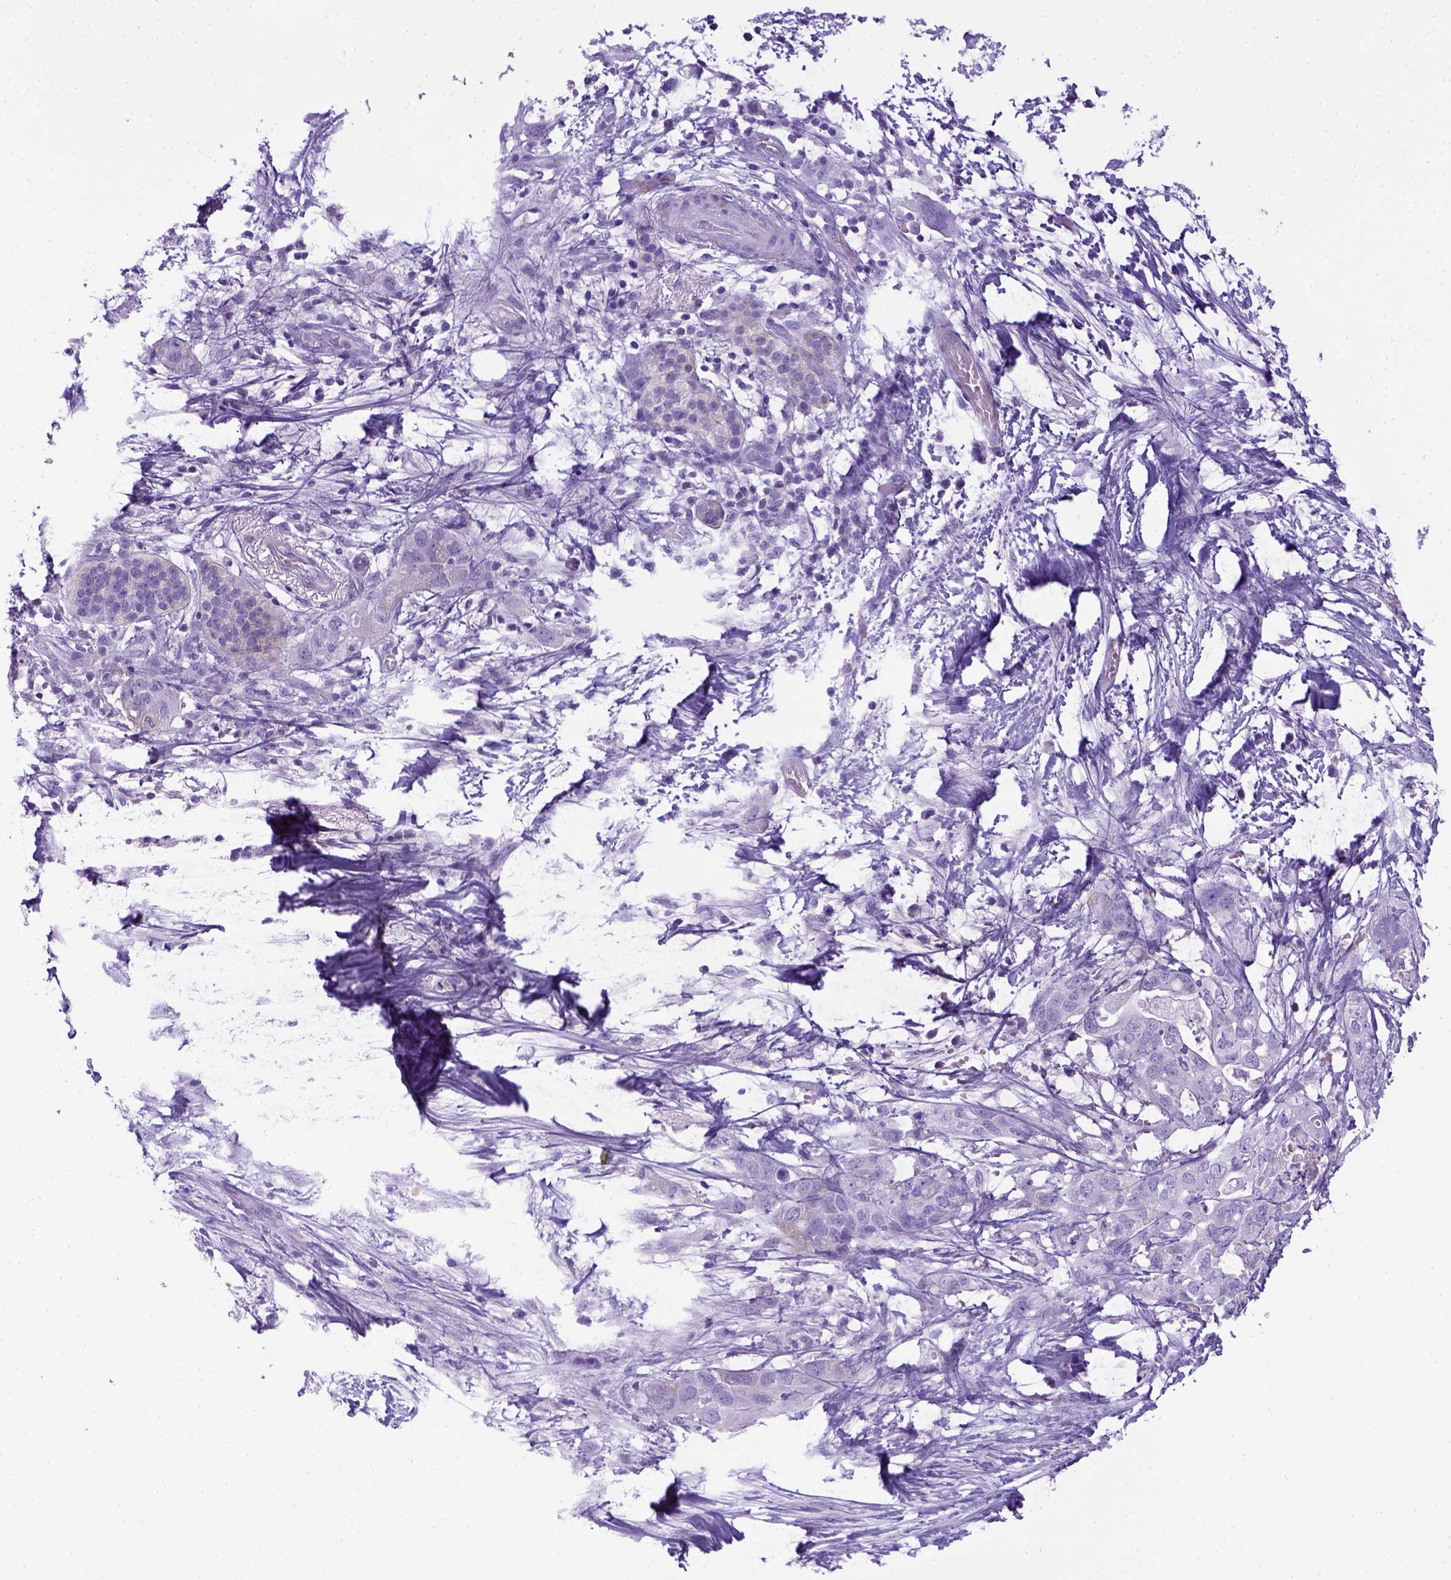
{"staining": {"intensity": "negative", "quantity": "none", "location": "none"}, "tissue": "pancreatic cancer", "cell_type": "Tumor cells", "image_type": "cancer", "snomed": [{"axis": "morphology", "description": "Adenocarcinoma, NOS"}, {"axis": "topography", "description": "Pancreas"}], "caption": "Immunohistochemistry (IHC) of human pancreatic cancer (adenocarcinoma) reveals no staining in tumor cells.", "gene": "ITIH4", "patient": {"sex": "female", "age": 72}}